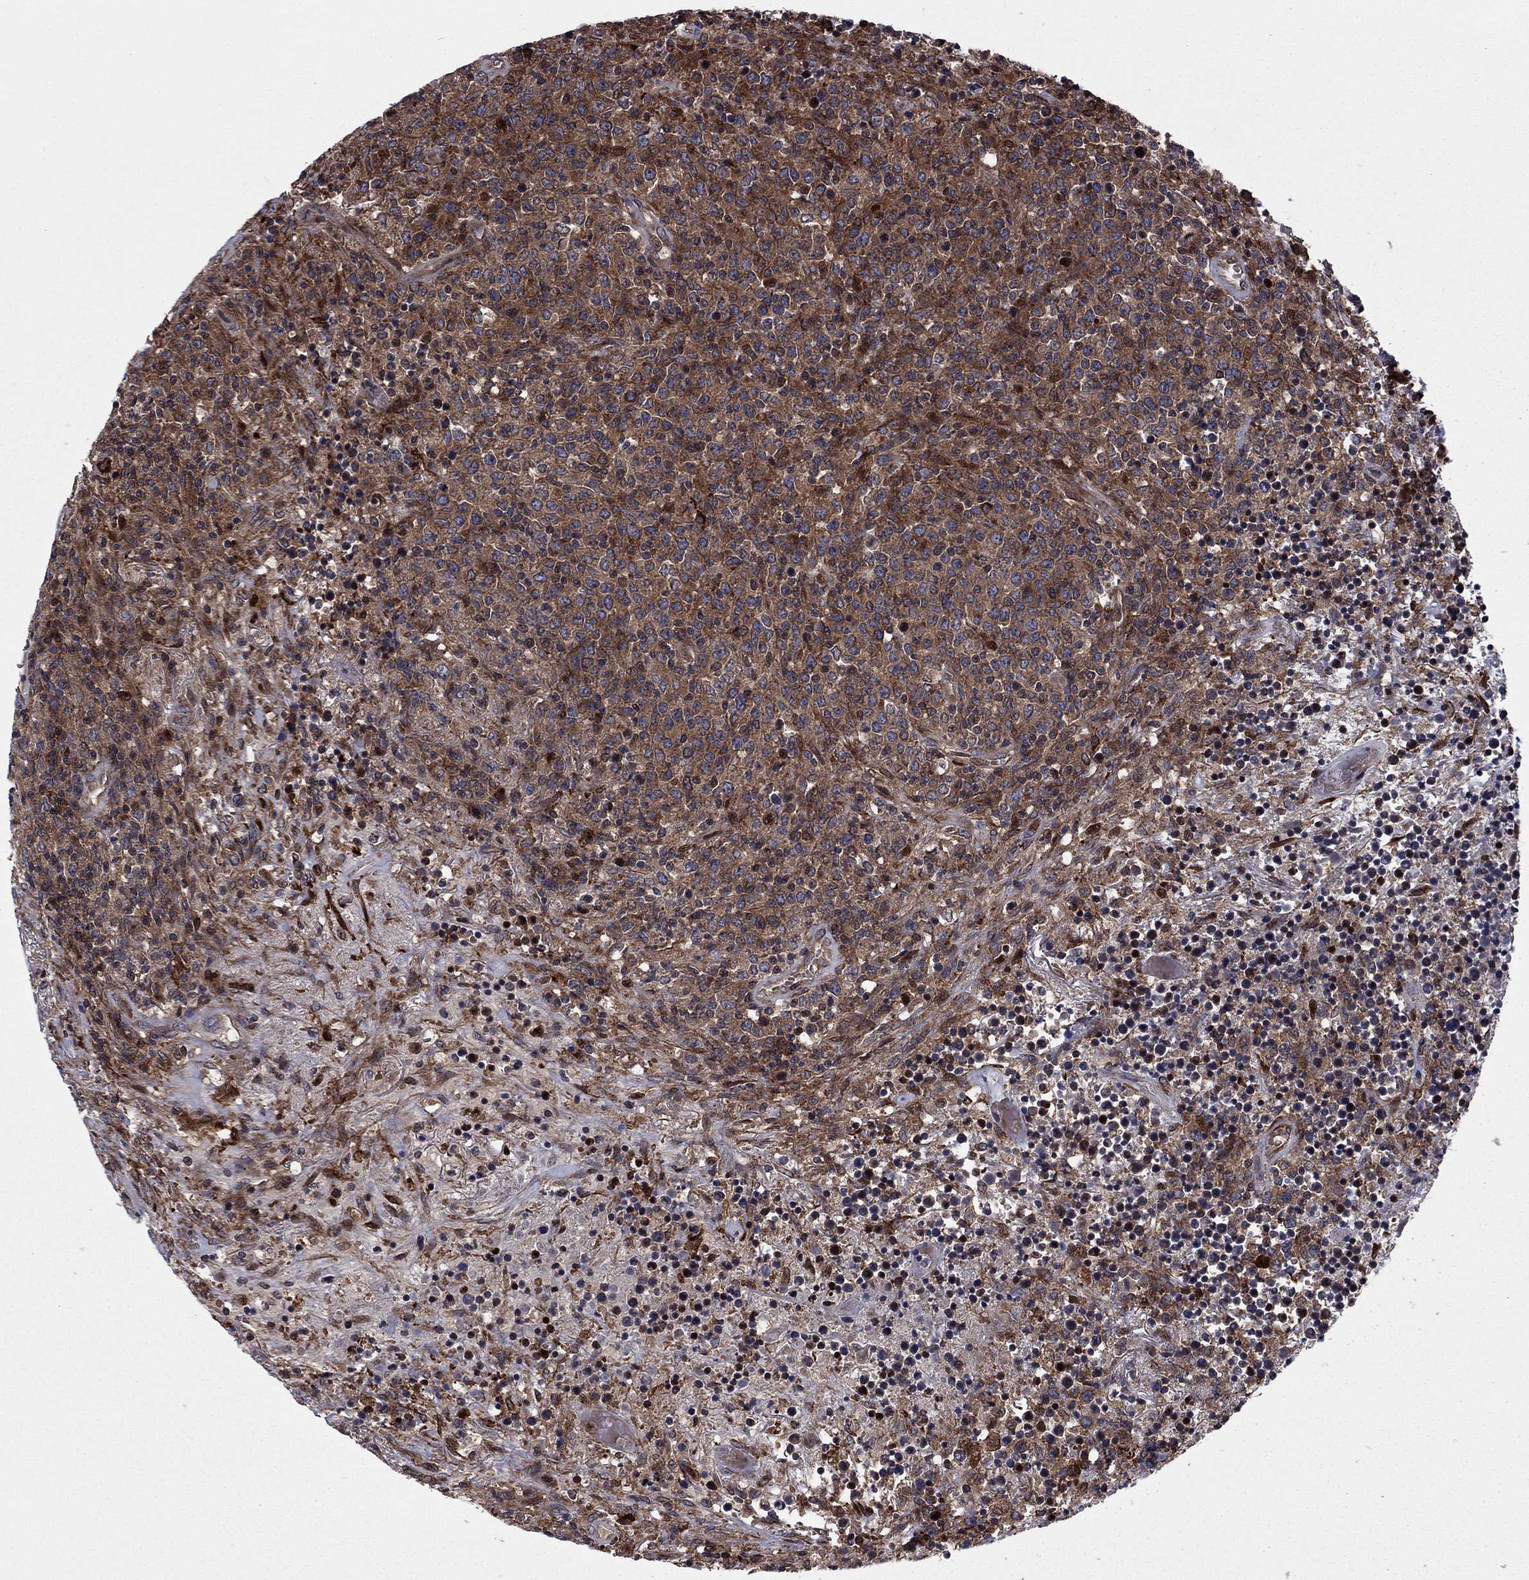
{"staining": {"intensity": "moderate", "quantity": ">75%", "location": "cytoplasmic/membranous"}, "tissue": "lymphoma", "cell_type": "Tumor cells", "image_type": "cancer", "snomed": [{"axis": "morphology", "description": "Malignant lymphoma, non-Hodgkin's type, High grade"}, {"axis": "topography", "description": "Lung"}], "caption": "Moderate cytoplasmic/membranous protein expression is identified in approximately >75% of tumor cells in malignant lymphoma, non-Hodgkin's type (high-grade).", "gene": "HDAC4", "patient": {"sex": "male", "age": 79}}